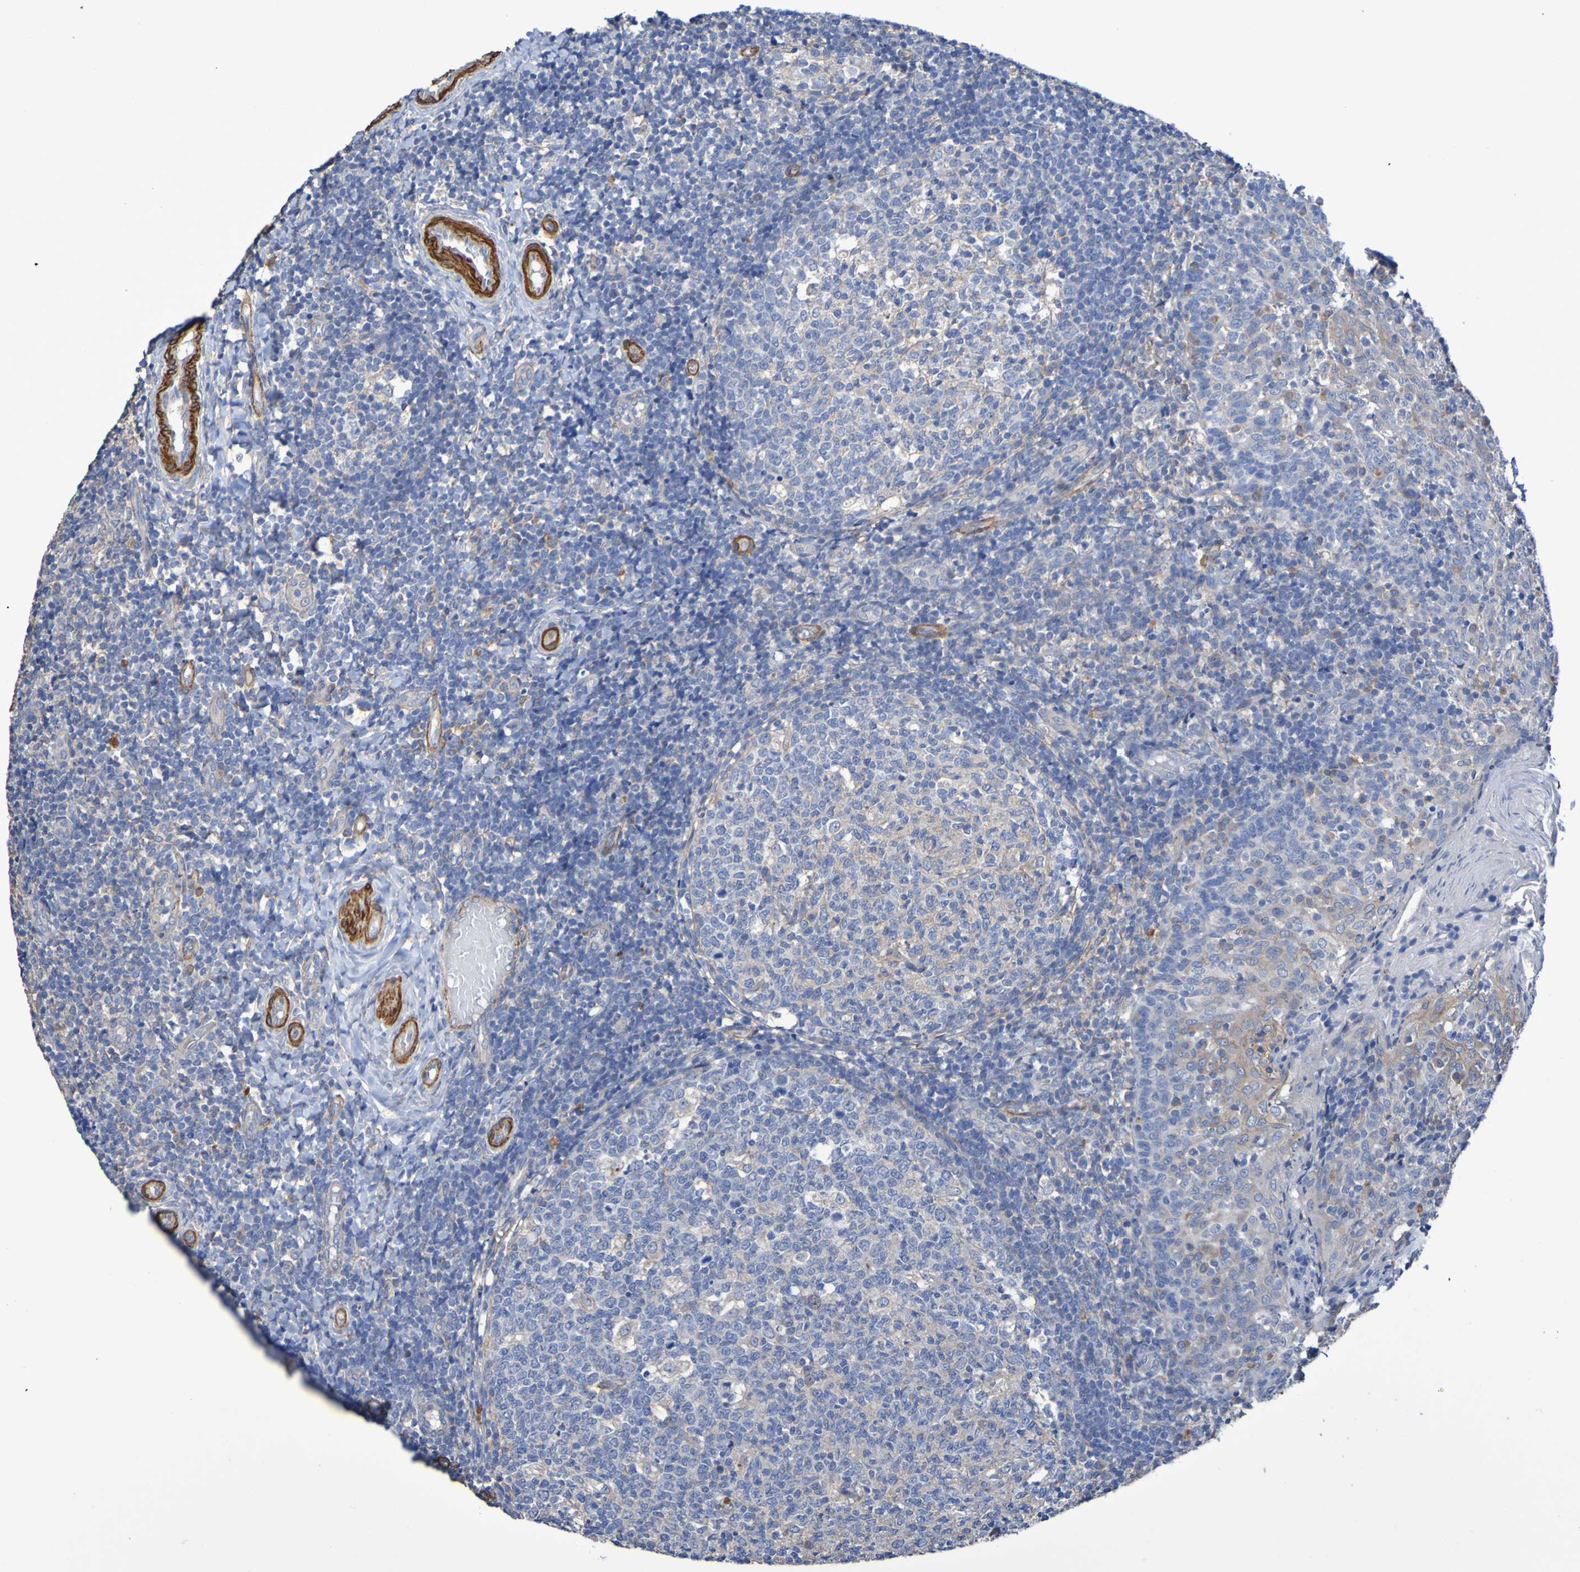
{"staining": {"intensity": "moderate", "quantity": "<25%", "location": "cytoplasmic/membranous"}, "tissue": "tonsil", "cell_type": "Germinal center cells", "image_type": "normal", "snomed": [{"axis": "morphology", "description": "Normal tissue, NOS"}, {"axis": "topography", "description": "Tonsil"}], "caption": "An IHC photomicrograph of unremarkable tissue is shown. Protein staining in brown highlights moderate cytoplasmic/membranous positivity in tonsil within germinal center cells. The staining was performed using DAB, with brown indicating positive protein expression. Nuclei are stained blue with hematoxylin.", "gene": "SRPRB", "patient": {"sex": "female", "age": 19}}